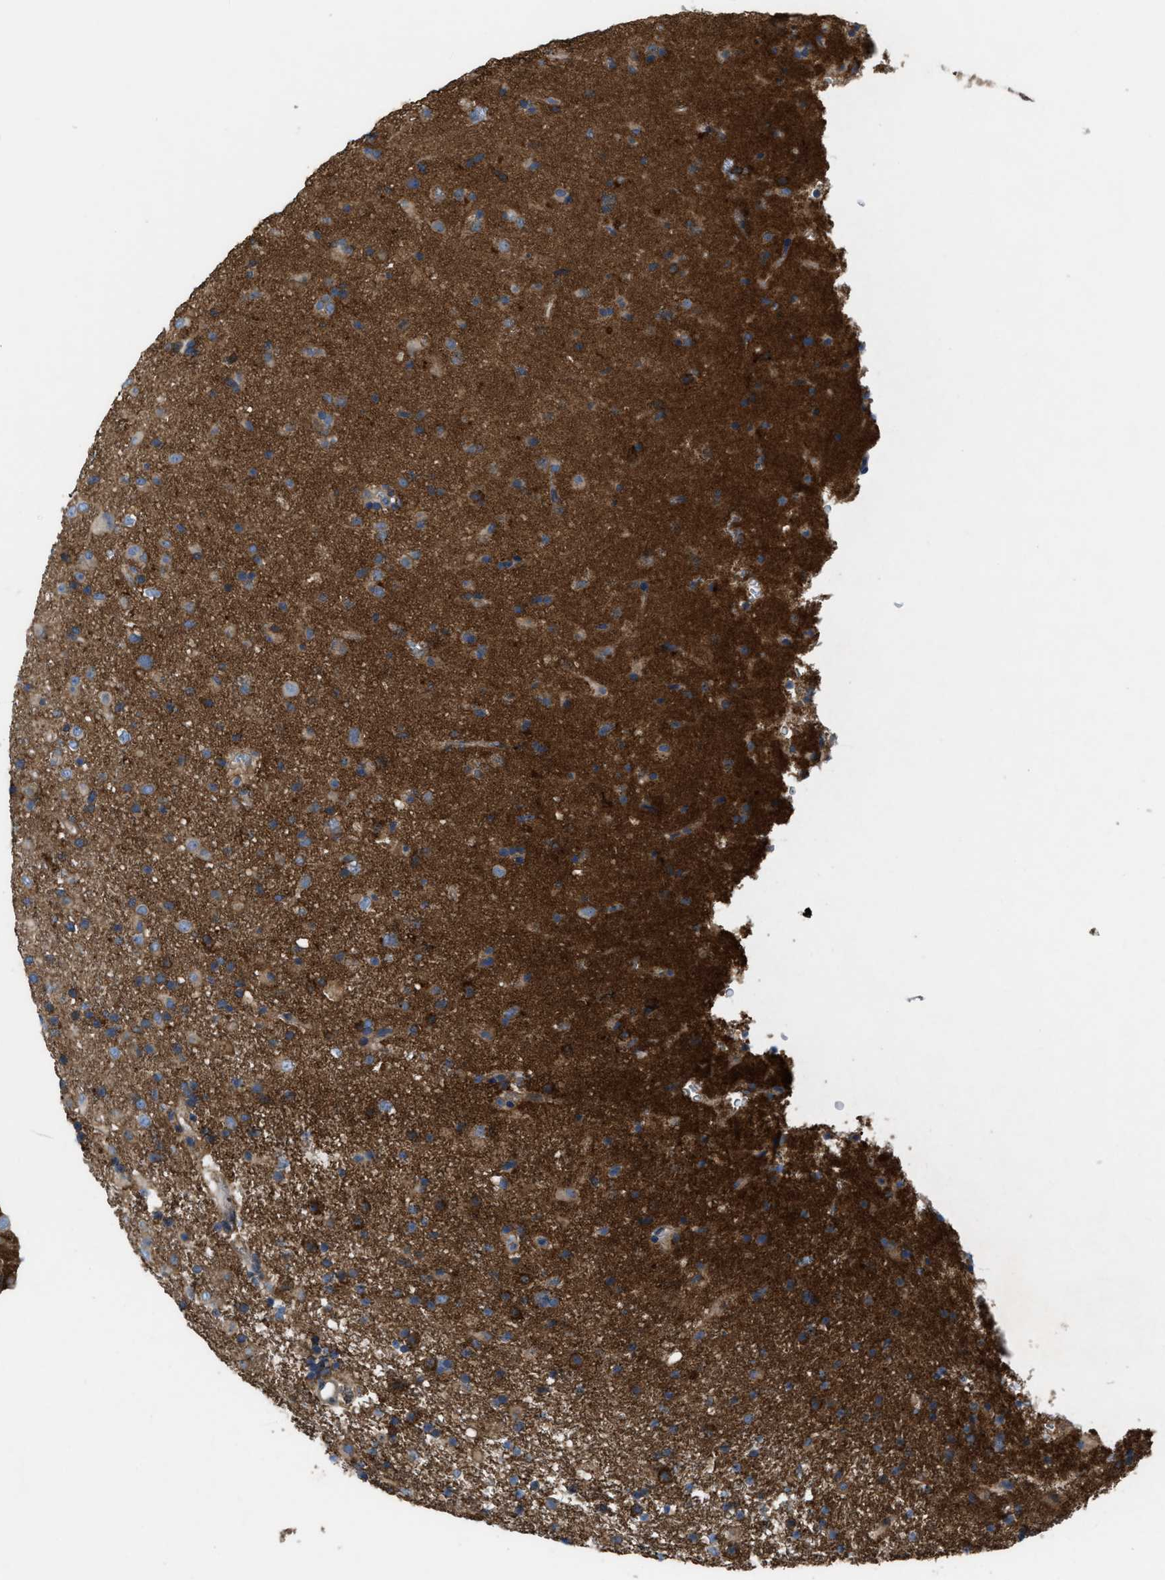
{"staining": {"intensity": "strong", "quantity": "<25%", "location": "cytoplasmic/membranous"}, "tissue": "glioma", "cell_type": "Tumor cells", "image_type": "cancer", "snomed": [{"axis": "morphology", "description": "Glioma, malignant, Low grade"}, {"axis": "topography", "description": "Brain"}], "caption": "Protein staining of malignant glioma (low-grade) tissue demonstrates strong cytoplasmic/membranous positivity in approximately <25% of tumor cells.", "gene": "MYO18A", "patient": {"sex": "male", "age": 65}}